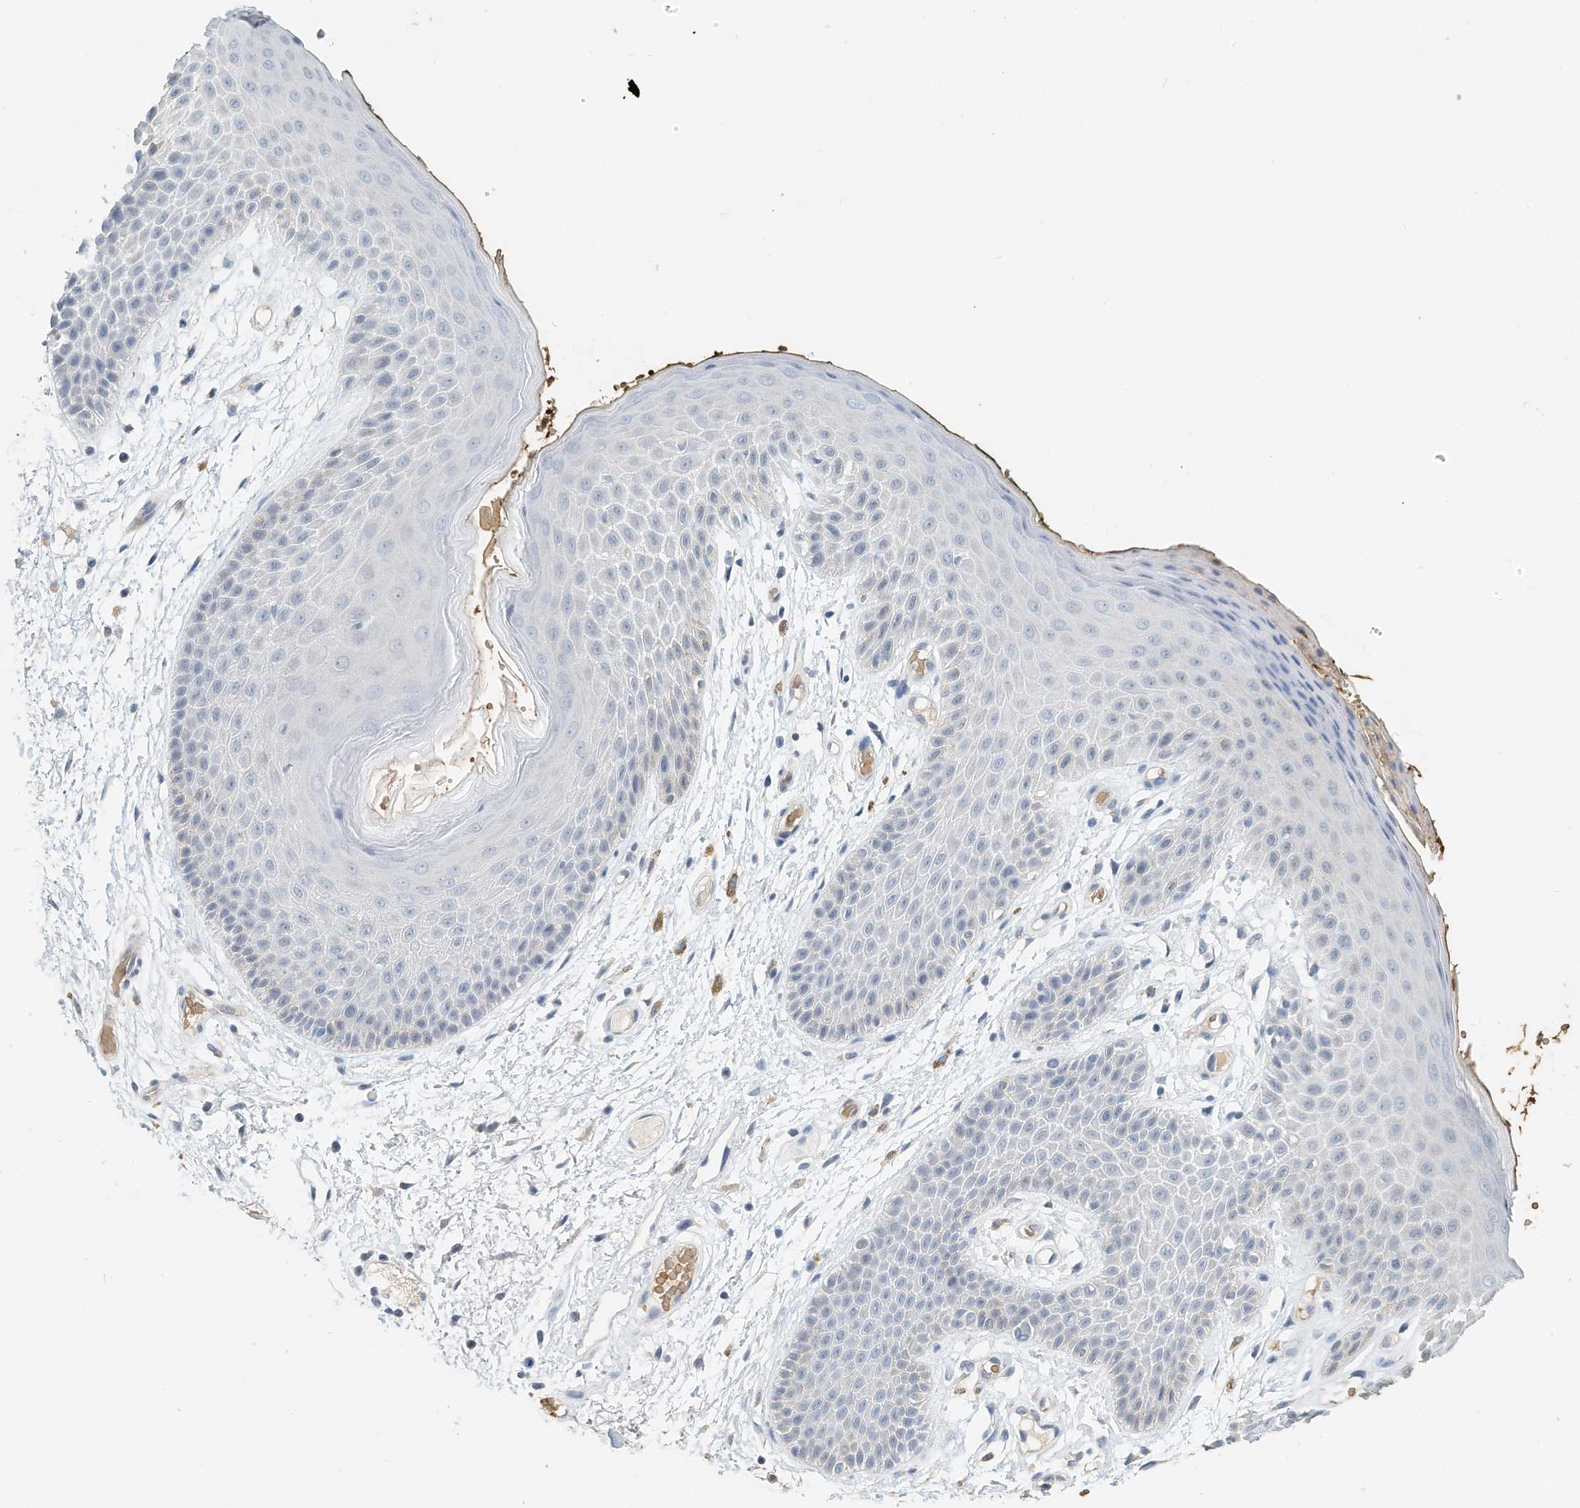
{"staining": {"intensity": "negative", "quantity": "none", "location": "none"}, "tissue": "skin", "cell_type": "Epidermal cells", "image_type": "normal", "snomed": [{"axis": "morphology", "description": "Normal tissue, NOS"}, {"axis": "topography", "description": "Anal"}], "caption": "This is an immunohistochemistry histopathology image of benign skin. There is no staining in epidermal cells.", "gene": "RCAN3", "patient": {"sex": "male", "age": 74}}